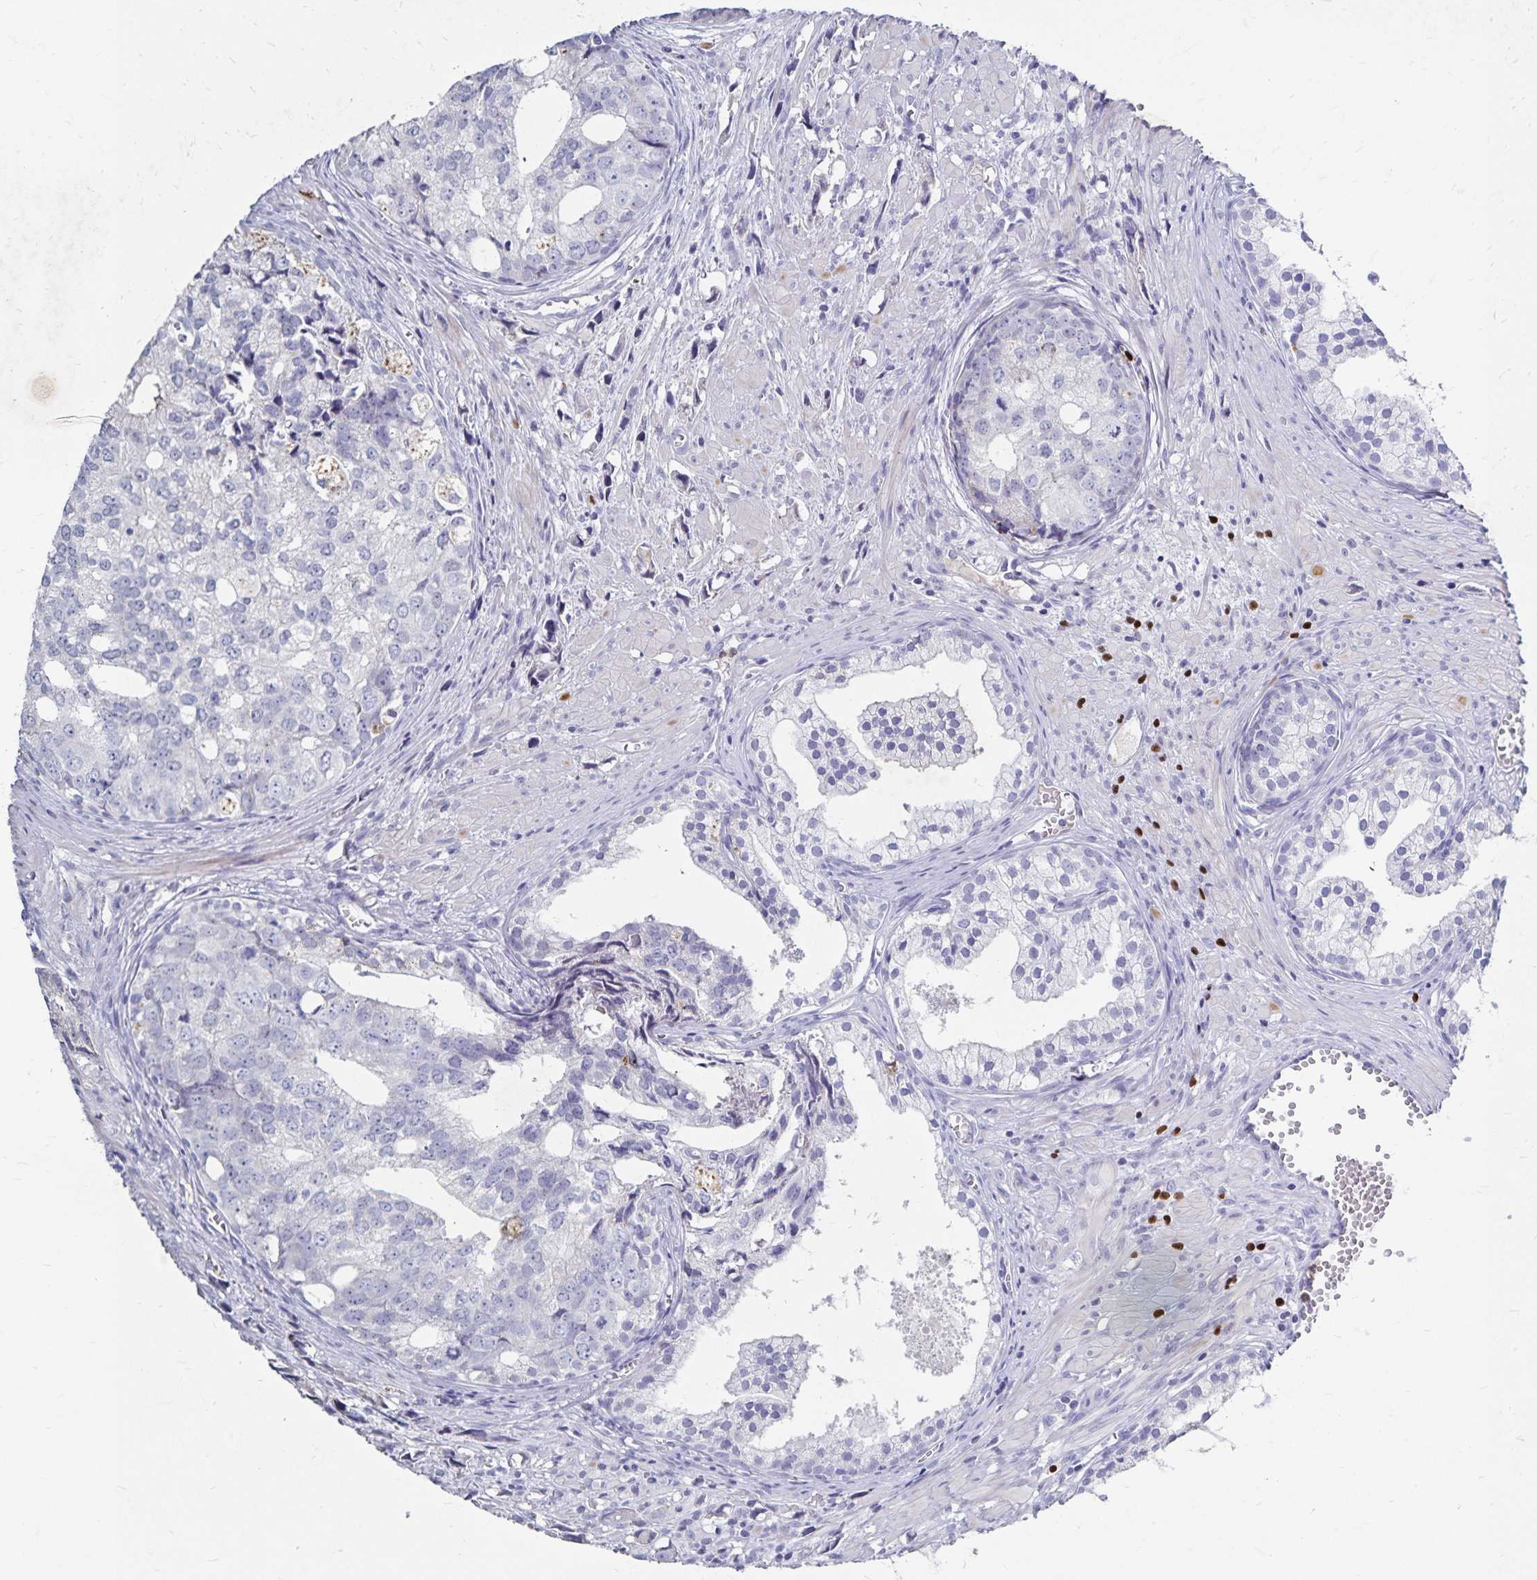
{"staining": {"intensity": "negative", "quantity": "none", "location": "none"}, "tissue": "prostate cancer", "cell_type": "Tumor cells", "image_type": "cancer", "snomed": [{"axis": "morphology", "description": "Adenocarcinoma, High grade"}, {"axis": "topography", "description": "Prostate"}], "caption": "IHC micrograph of prostate adenocarcinoma (high-grade) stained for a protein (brown), which shows no expression in tumor cells.", "gene": "PAX5", "patient": {"sex": "male", "age": 58}}